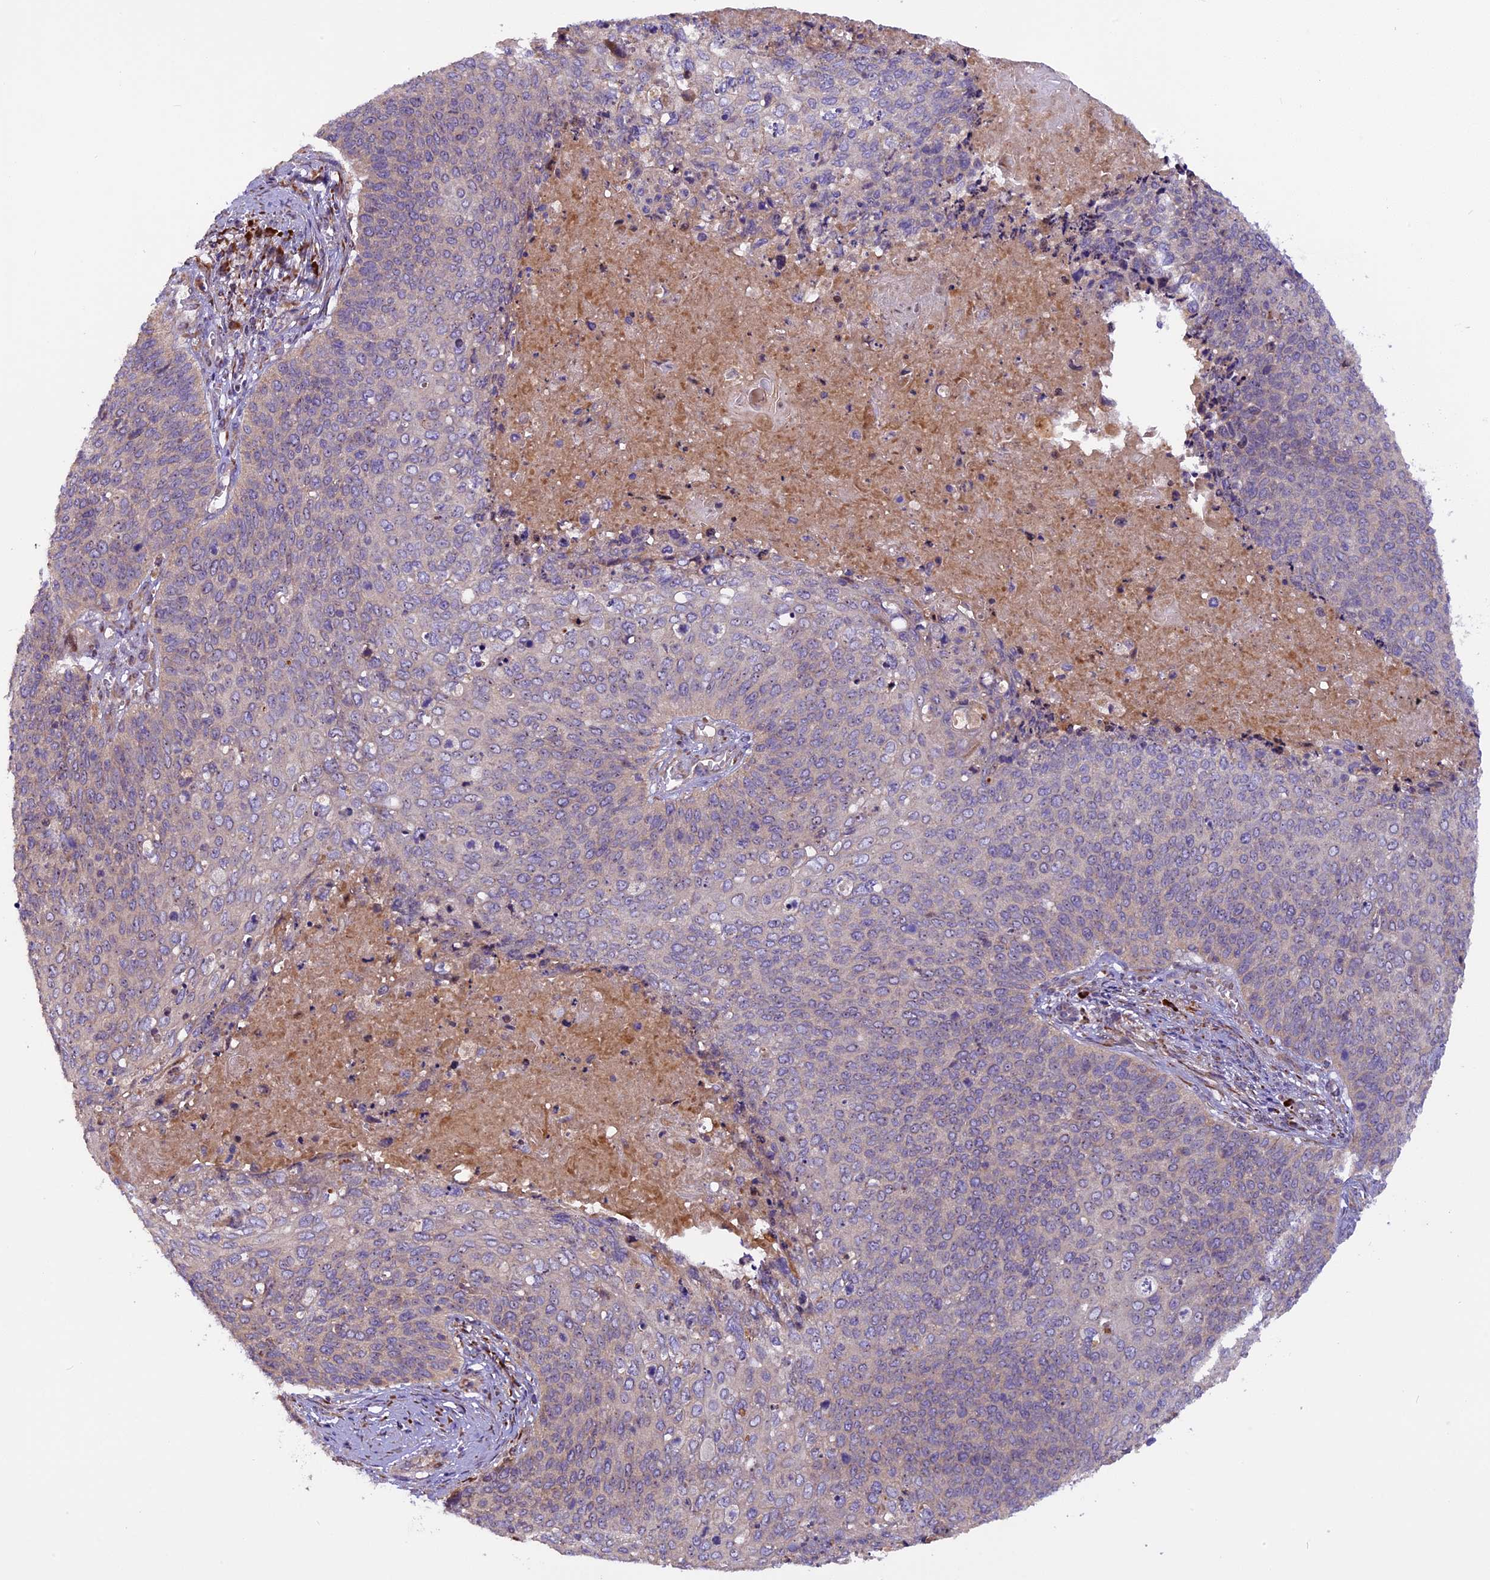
{"staining": {"intensity": "negative", "quantity": "none", "location": "none"}, "tissue": "cervical cancer", "cell_type": "Tumor cells", "image_type": "cancer", "snomed": [{"axis": "morphology", "description": "Squamous cell carcinoma, NOS"}, {"axis": "topography", "description": "Cervix"}], "caption": "A high-resolution image shows immunohistochemistry staining of cervical squamous cell carcinoma, which displays no significant expression in tumor cells.", "gene": "FRY", "patient": {"sex": "female", "age": 39}}